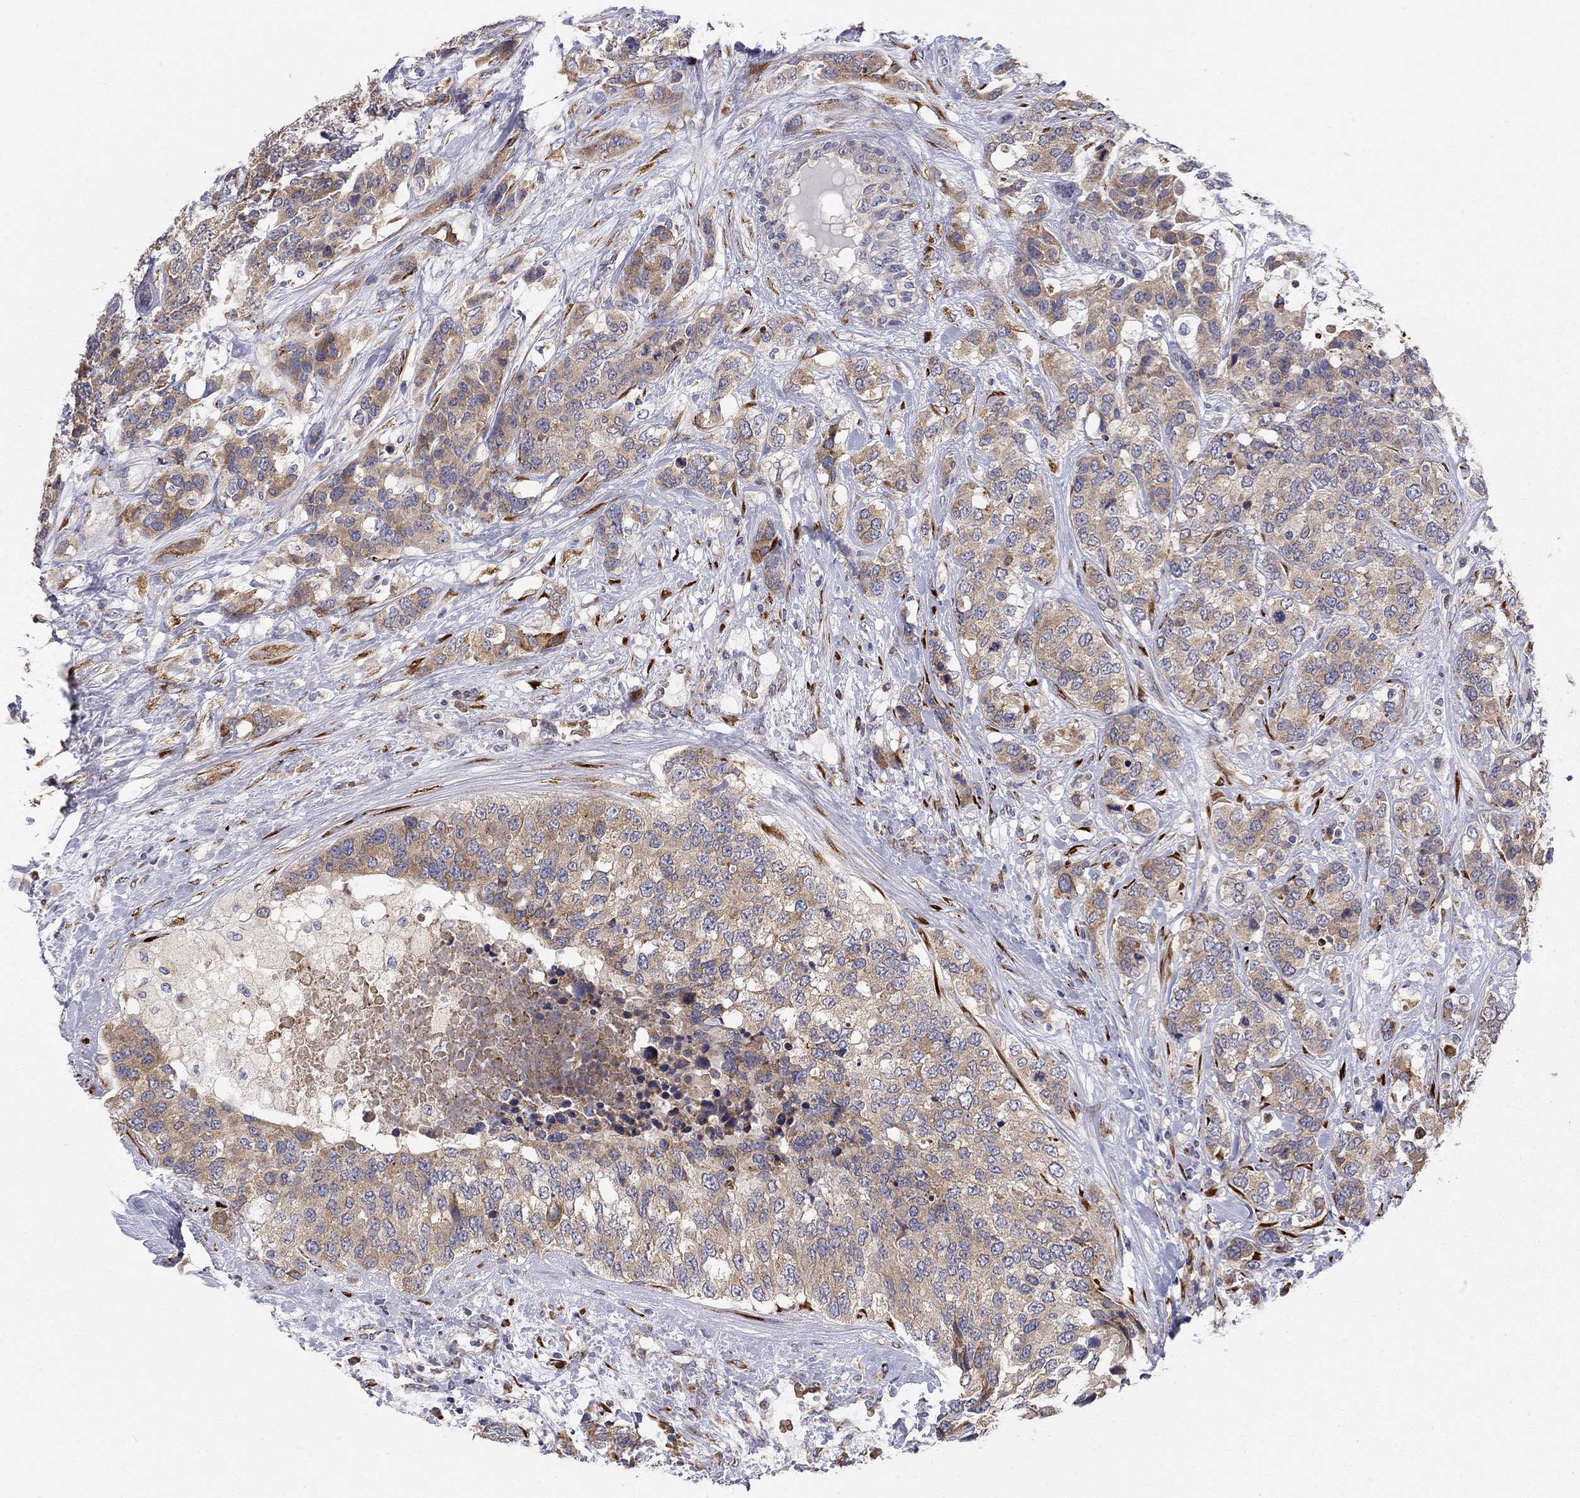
{"staining": {"intensity": "moderate", "quantity": ">75%", "location": "cytoplasmic/membranous"}, "tissue": "breast cancer", "cell_type": "Tumor cells", "image_type": "cancer", "snomed": [{"axis": "morphology", "description": "Lobular carcinoma"}, {"axis": "topography", "description": "Breast"}], "caption": "About >75% of tumor cells in breast cancer exhibit moderate cytoplasmic/membranous protein expression as visualized by brown immunohistochemical staining.", "gene": "CASTOR1", "patient": {"sex": "female", "age": 59}}